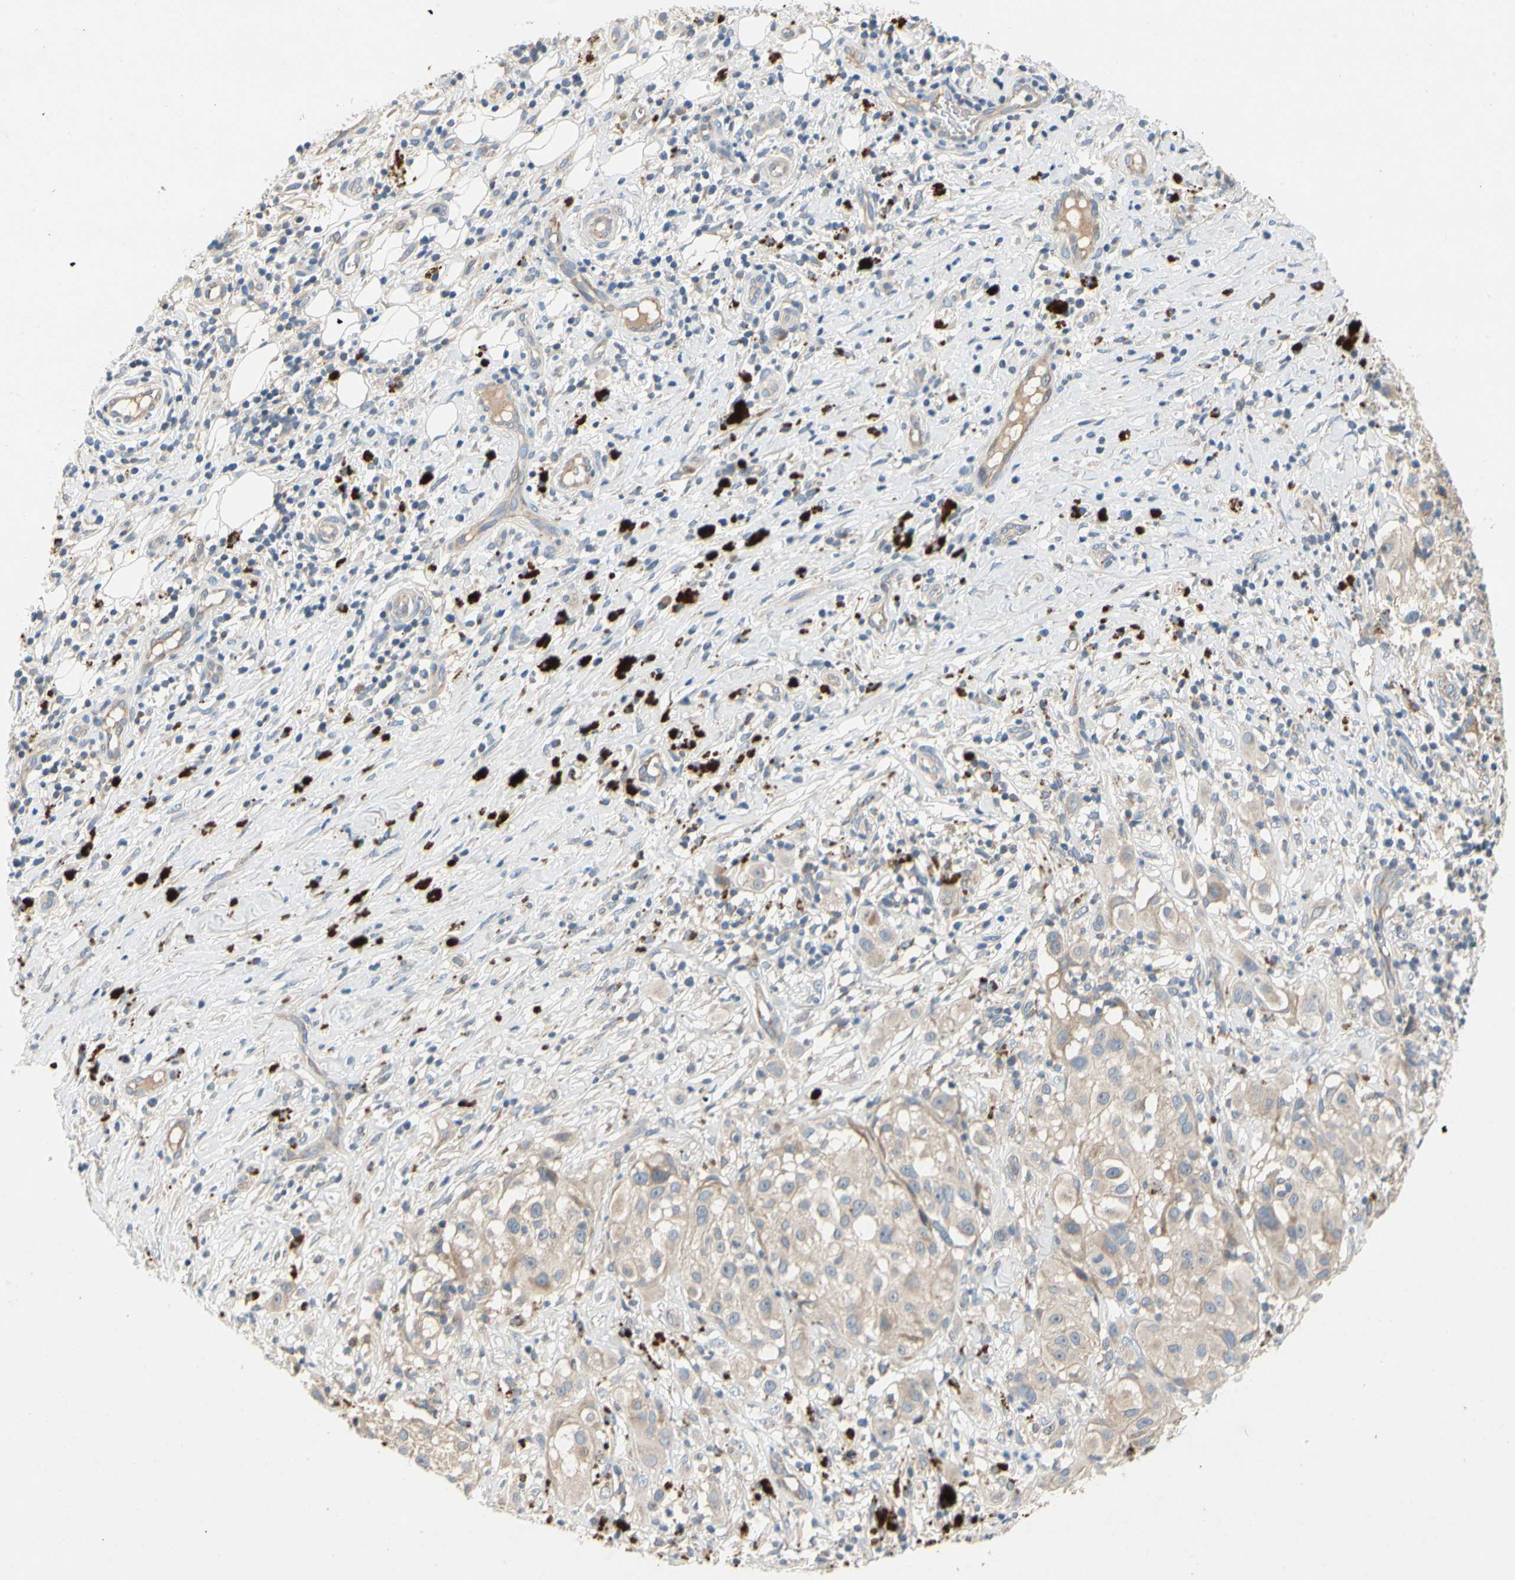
{"staining": {"intensity": "weak", "quantity": "25%-75%", "location": "cytoplasmic/membranous"}, "tissue": "melanoma", "cell_type": "Tumor cells", "image_type": "cancer", "snomed": [{"axis": "morphology", "description": "Necrosis, NOS"}, {"axis": "morphology", "description": "Malignant melanoma, NOS"}, {"axis": "topography", "description": "Skin"}], "caption": "This image shows immunohistochemistry staining of human malignant melanoma, with low weak cytoplasmic/membranous positivity in approximately 25%-75% of tumor cells.", "gene": "KLHDC8B", "patient": {"sex": "female", "age": 87}}